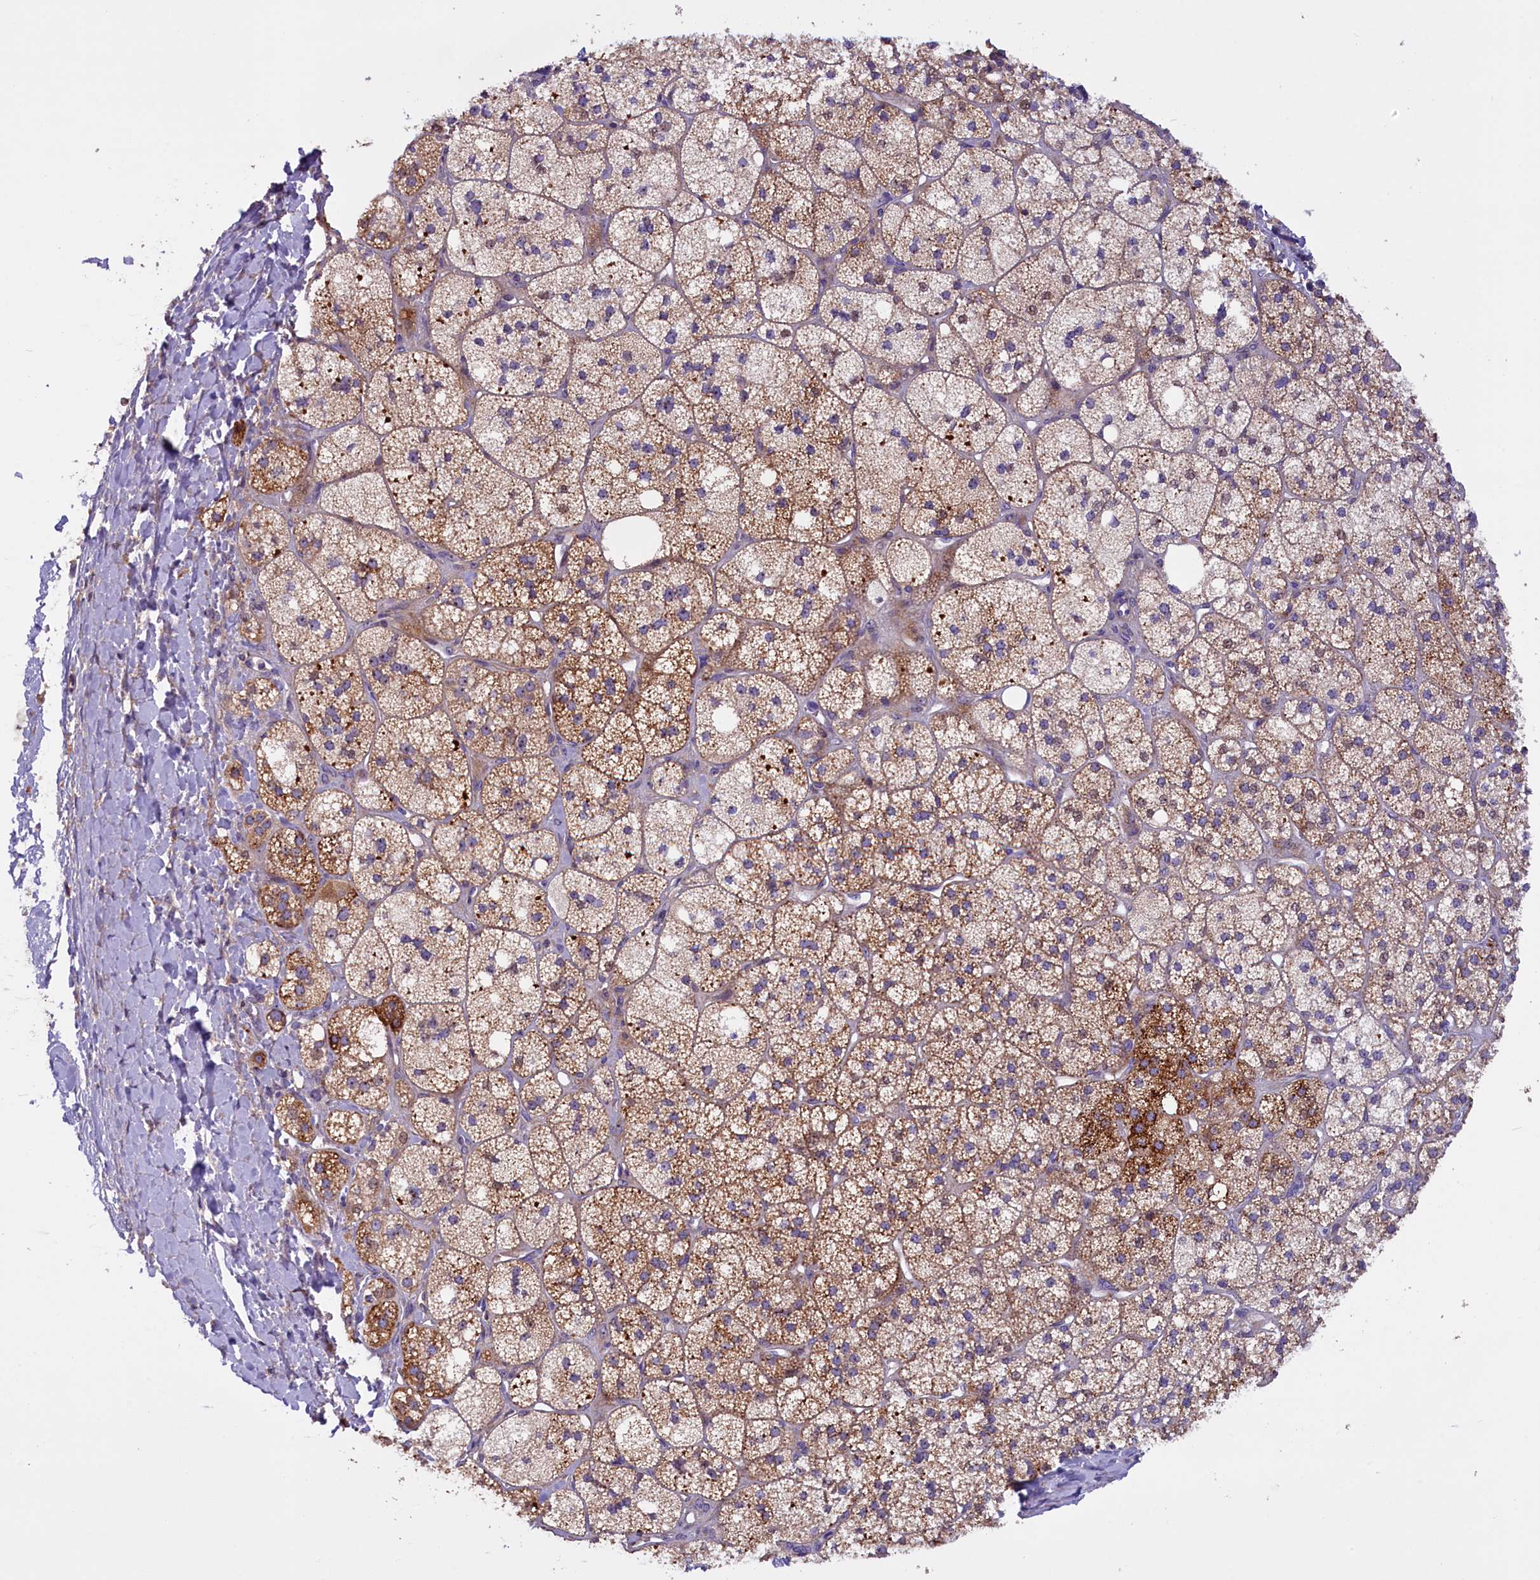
{"staining": {"intensity": "strong", "quantity": "25%-75%", "location": "cytoplasmic/membranous"}, "tissue": "adrenal gland", "cell_type": "Glandular cells", "image_type": "normal", "snomed": [{"axis": "morphology", "description": "Normal tissue, NOS"}, {"axis": "topography", "description": "Adrenal gland"}], "caption": "Immunohistochemical staining of benign adrenal gland displays 25%-75% levels of strong cytoplasmic/membranous protein staining in about 25%-75% of glandular cells. The protein of interest is stained brown, and the nuclei are stained in blue (DAB (3,3'-diaminobenzidine) IHC with brightfield microscopy, high magnification).", "gene": "FRY", "patient": {"sex": "male", "age": 61}}